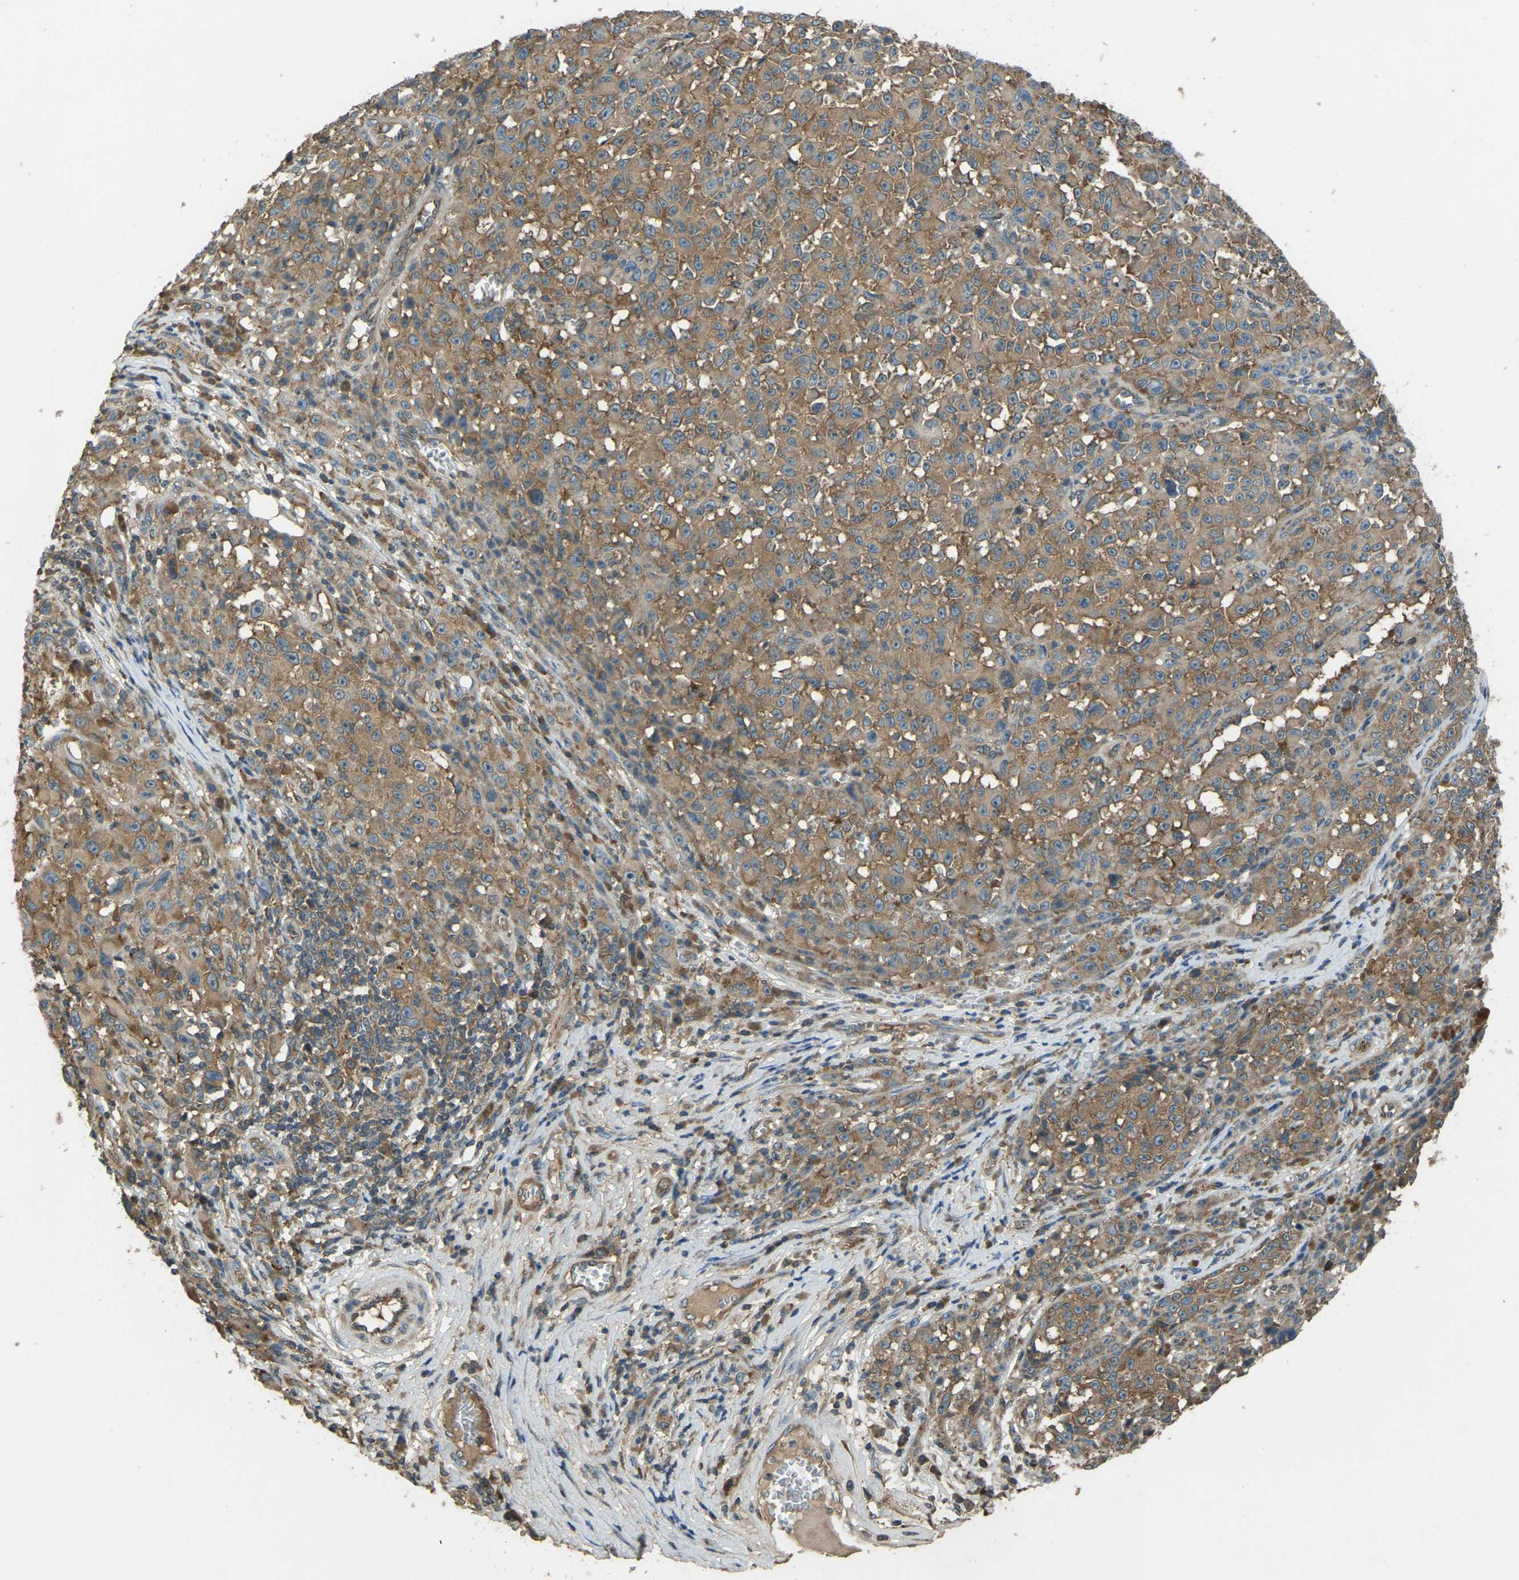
{"staining": {"intensity": "moderate", "quantity": ">75%", "location": "cytoplasmic/membranous"}, "tissue": "melanoma", "cell_type": "Tumor cells", "image_type": "cancer", "snomed": [{"axis": "morphology", "description": "Malignant melanoma, NOS"}, {"axis": "topography", "description": "Skin"}], "caption": "This is an image of immunohistochemistry (IHC) staining of melanoma, which shows moderate positivity in the cytoplasmic/membranous of tumor cells.", "gene": "AIMP1", "patient": {"sex": "female", "age": 82}}